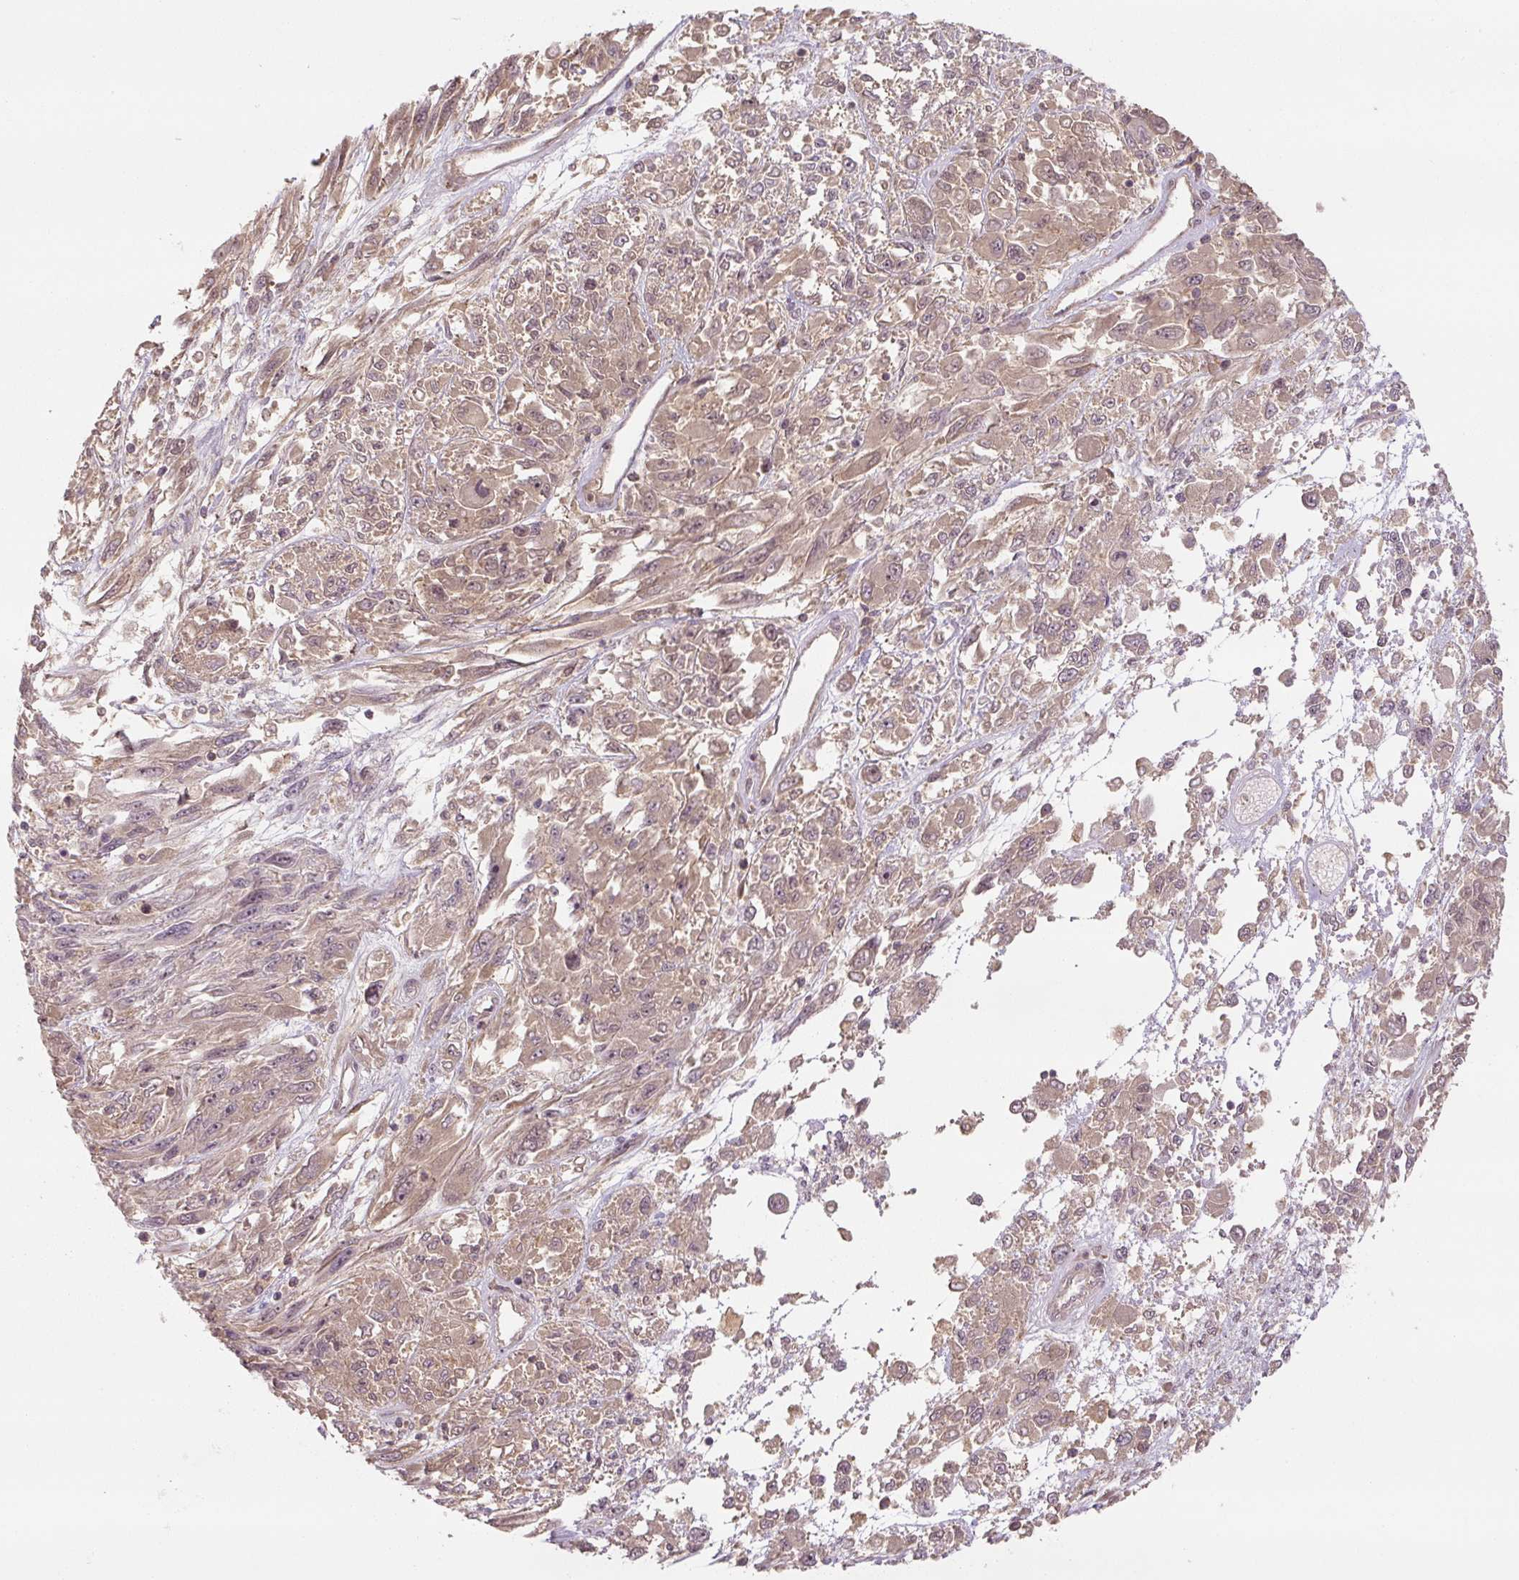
{"staining": {"intensity": "weak", "quantity": ">75%", "location": "cytoplasmic/membranous,nuclear"}, "tissue": "melanoma", "cell_type": "Tumor cells", "image_type": "cancer", "snomed": [{"axis": "morphology", "description": "Malignant melanoma, NOS"}, {"axis": "topography", "description": "Skin"}], "caption": "About >75% of tumor cells in malignant melanoma show weak cytoplasmic/membranous and nuclear protein expression as visualized by brown immunohistochemical staining.", "gene": "C2orf73", "patient": {"sex": "female", "age": 91}}